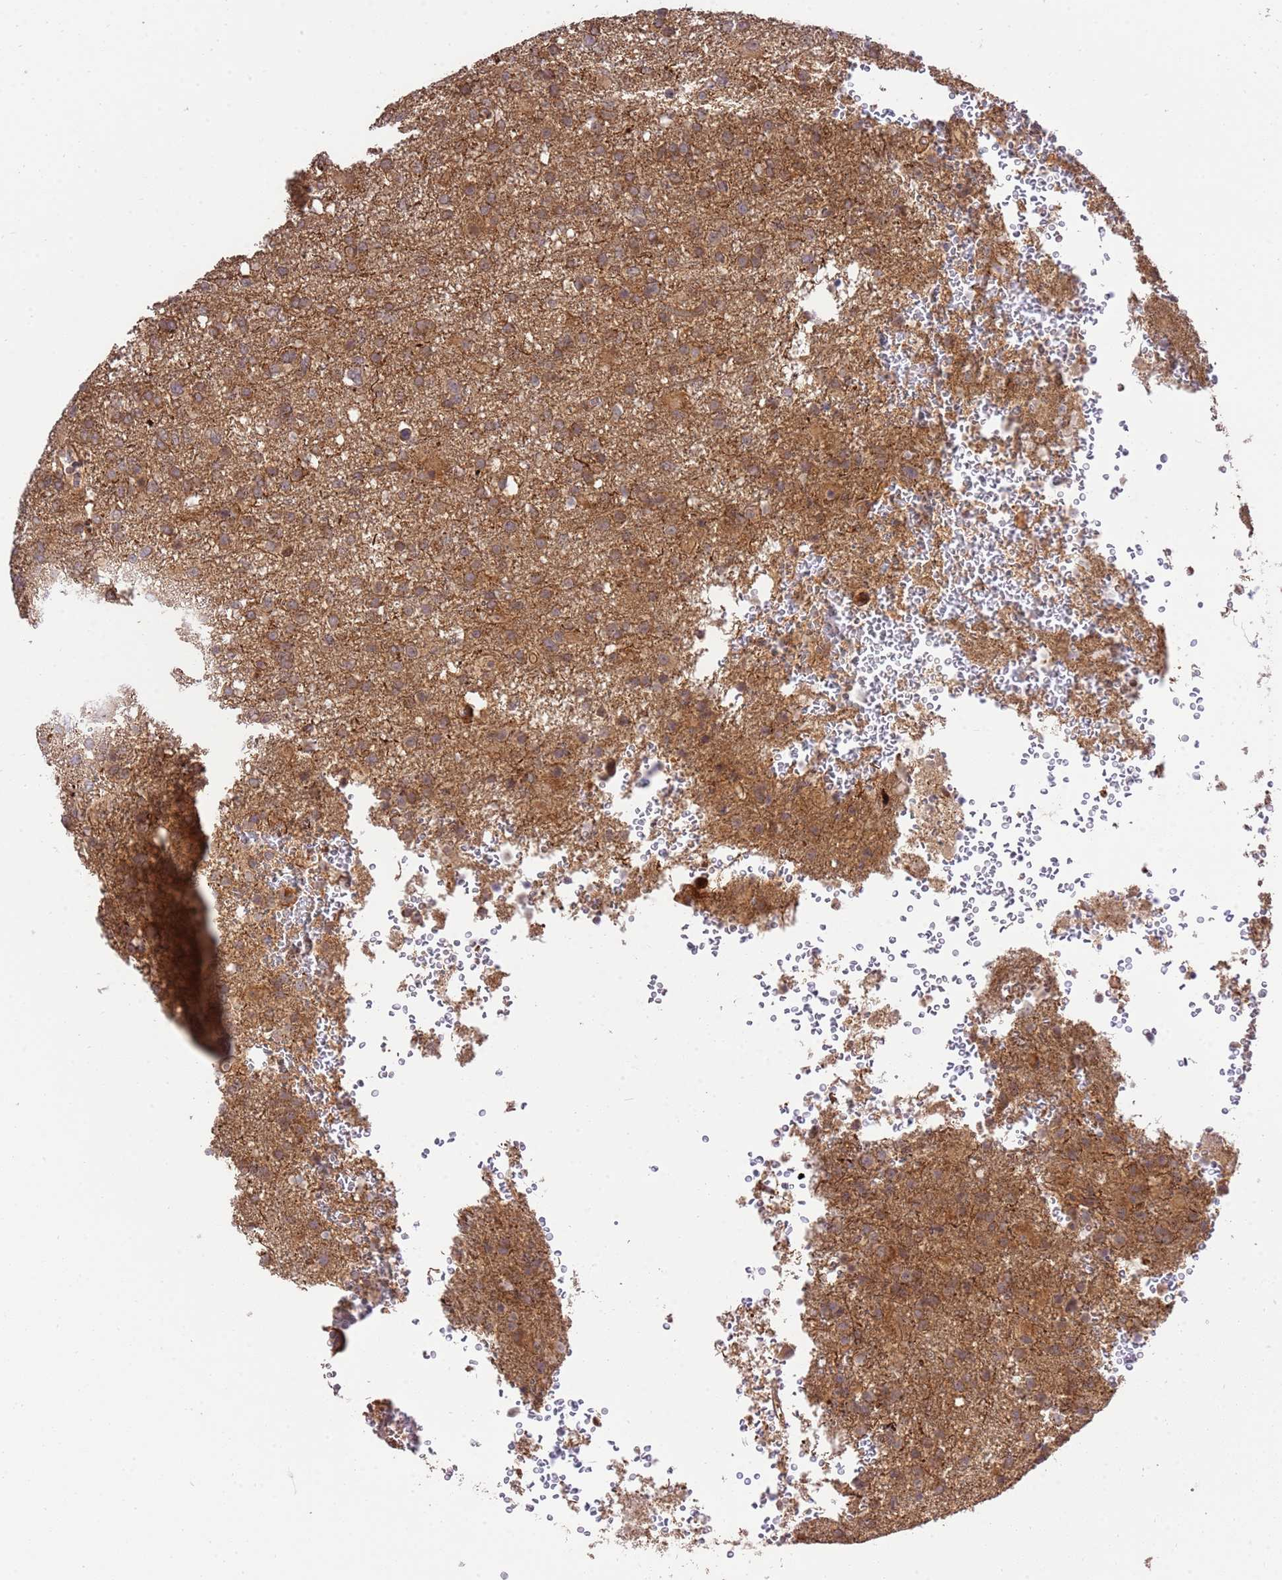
{"staining": {"intensity": "moderate", "quantity": ">75%", "location": "cytoplasmic/membranous"}, "tissue": "glioma", "cell_type": "Tumor cells", "image_type": "cancer", "snomed": [{"axis": "morphology", "description": "Glioma, malignant, High grade"}, {"axis": "topography", "description": "Brain"}], "caption": "Immunohistochemical staining of human glioma exhibits medium levels of moderate cytoplasmic/membranous protein expression in about >75% of tumor cells.", "gene": "GAREM1", "patient": {"sex": "female", "age": 74}}